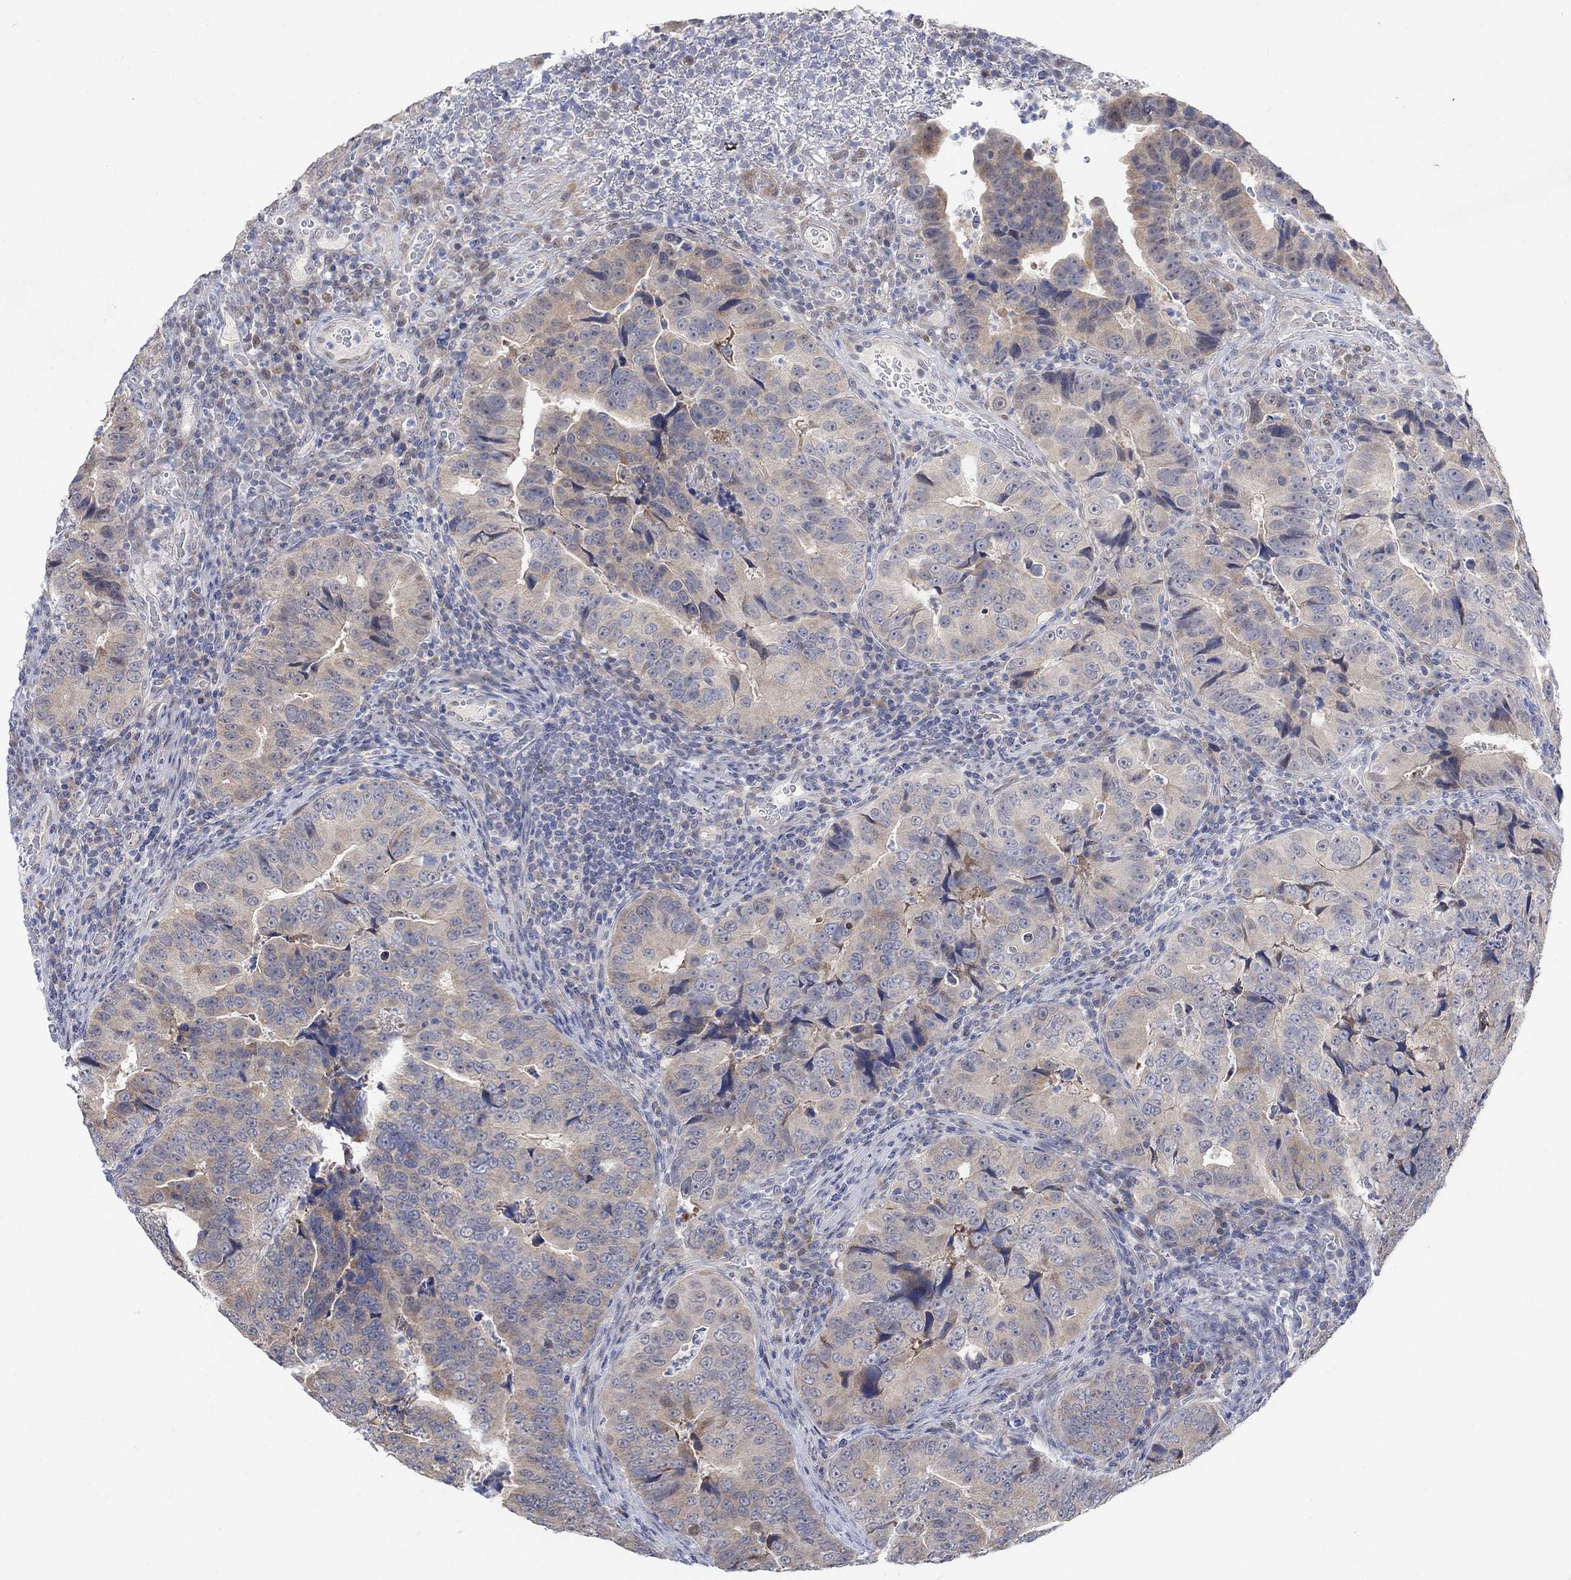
{"staining": {"intensity": "weak", "quantity": "25%-75%", "location": "cytoplasmic/membranous"}, "tissue": "colorectal cancer", "cell_type": "Tumor cells", "image_type": "cancer", "snomed": [{"axis": "morphology", "description": "Adenocarcinoma, NOS"}, {"axis": "topography", "description": "Colon"}], "caption": "IHC (DAB (3,3'-diaminobenzidine)) staining of colorectal cancer demonstrates weak cytoplasmic/membranous protein expression in approximately 25%-75% of tumor cells.", "gene": "CNTF", "patient": {"sex": "female", "age": 72}}